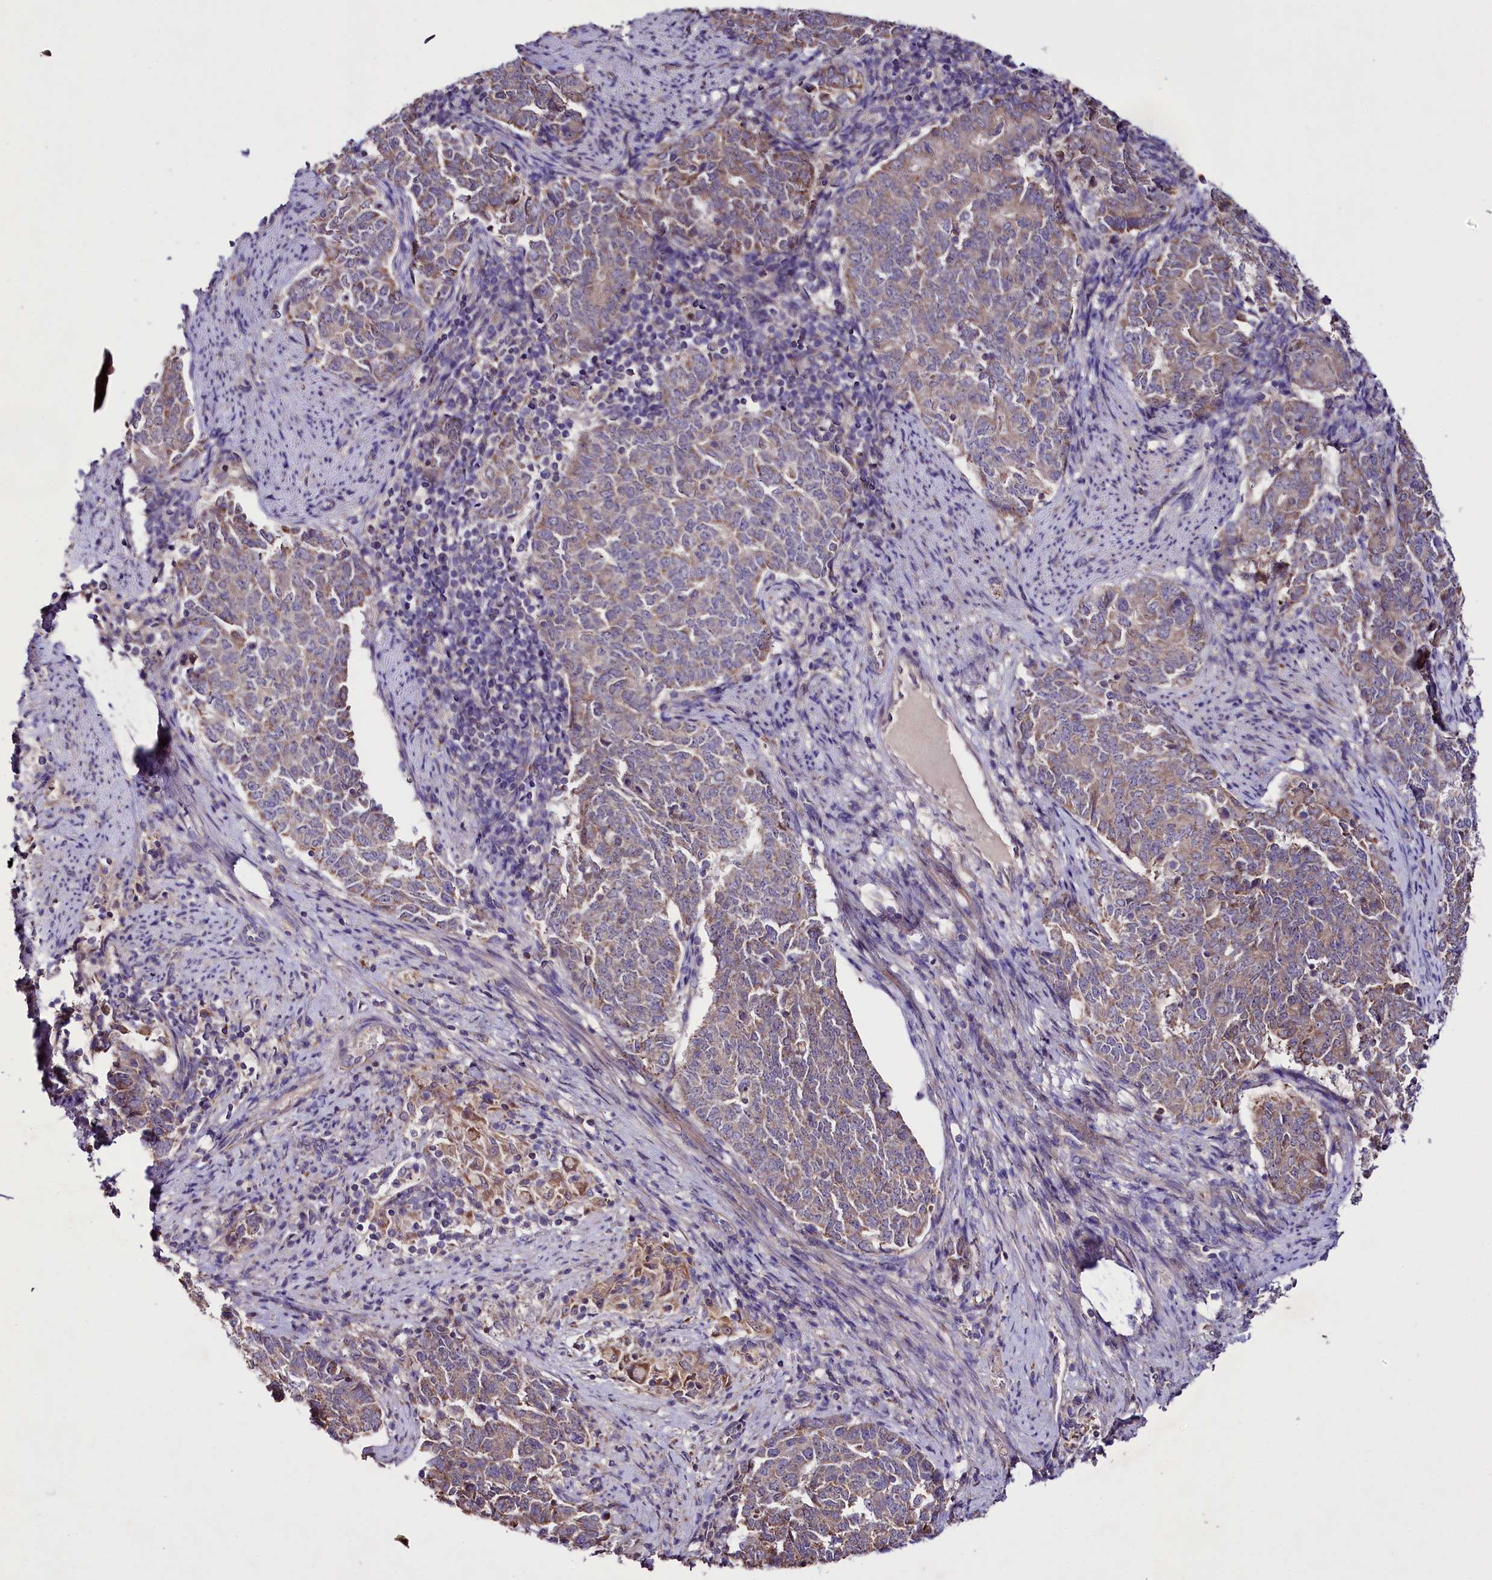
{"staining": {"intensity": "moderate", "quantity": "25%-75%", "location": "cytoplasmic/membranous"}, "tissue": "endometrial cancer", "cell_type": "Tumor cells", "image_type": "cancer", "snomed": [{"axis": "morphology", "description": "Adenocarcinoma, NOS"}, {"axis": "topography", "description": "Endometrium"}], "caption": "Immunohistochemistry of endometrial adenocarcinoma demonstrates medium levels of moderate cytoplasmic/membranous expression in approximately 25%-75% of tumor cells. Using DAB (3,3'-diaminobenzidine) (brown) and hematoxylin (blue) stains, captured at high magnification using brightfield microscopy.", "gene": "ZNF45", "patient": {"sex": "female", "age": 80}}